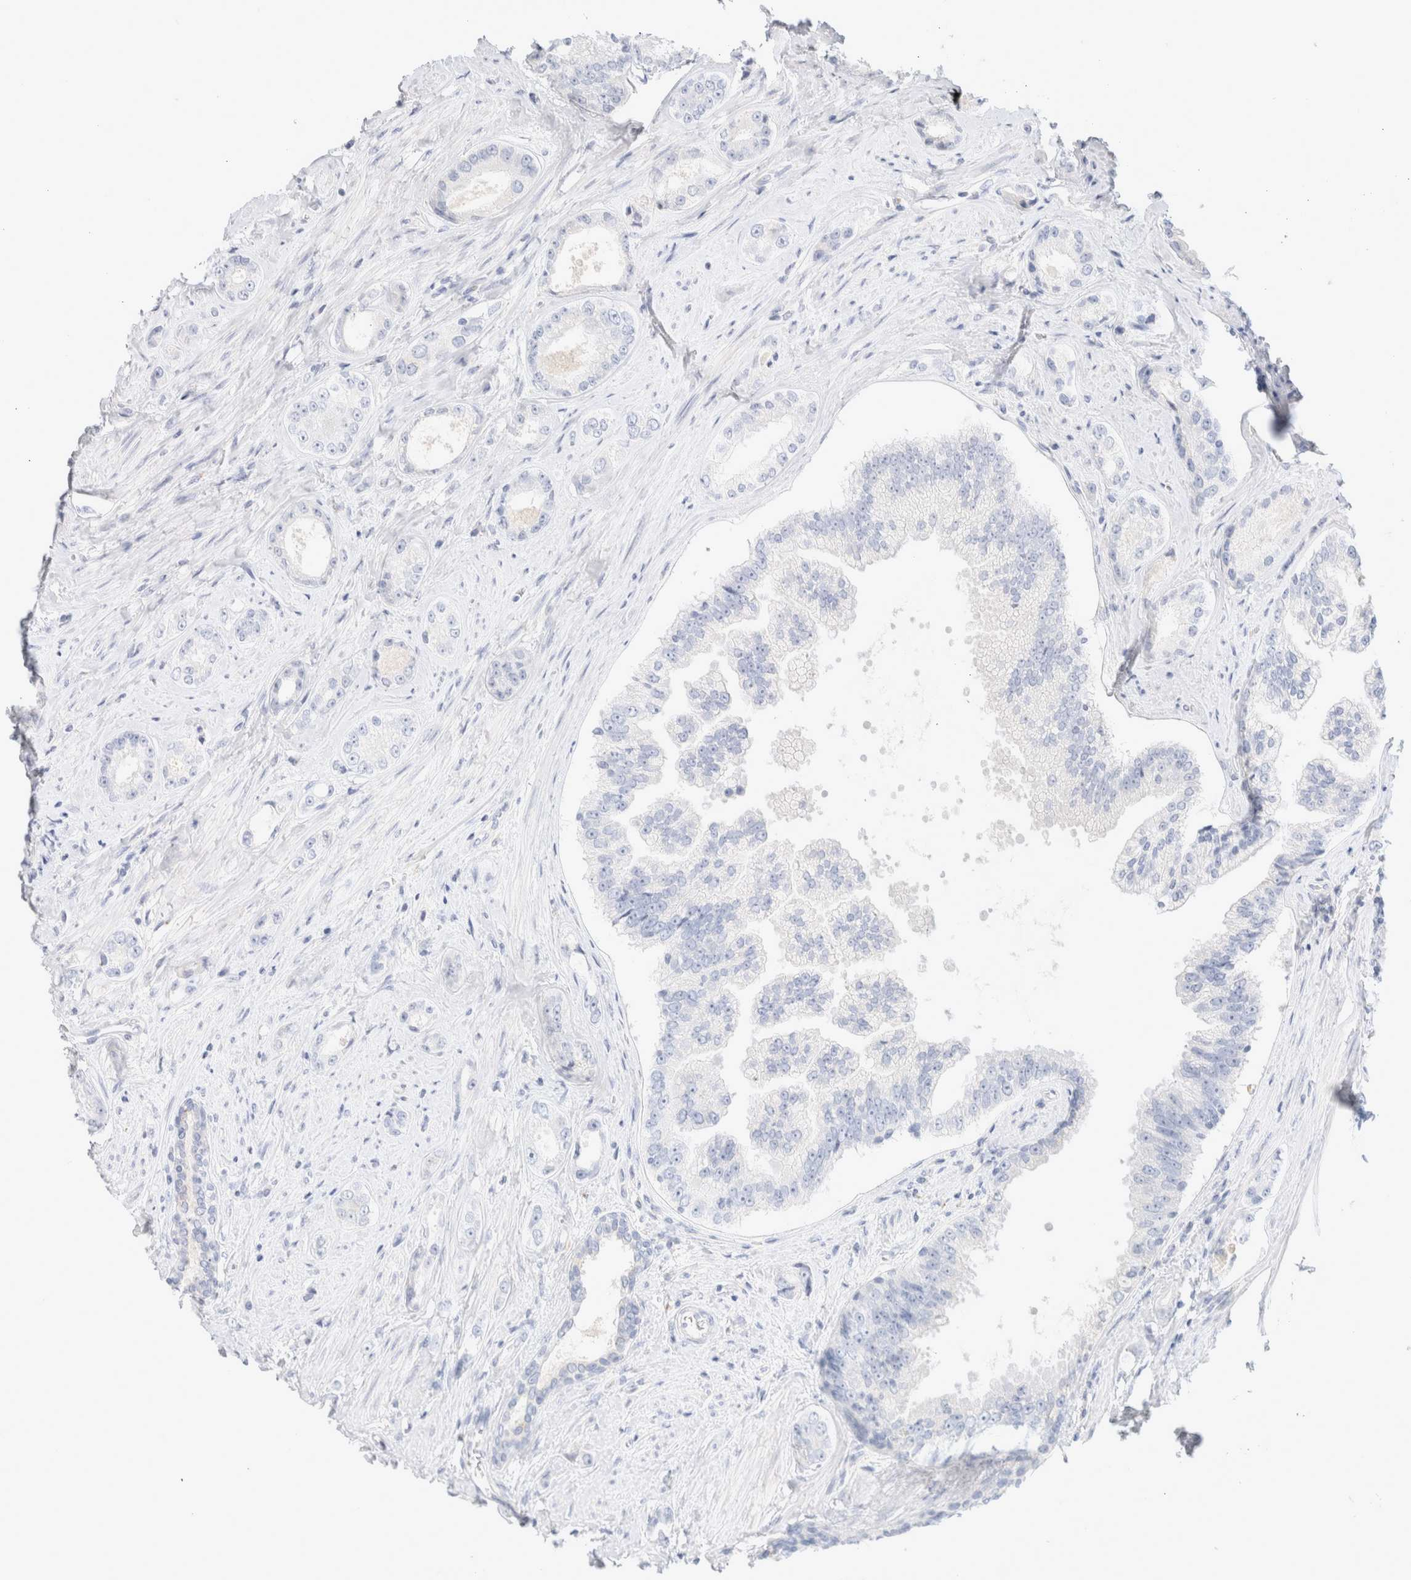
{"staining": {"intensity": "negative", "quantity": "none", "location": "none"}, "tissue": "prostate cancer", "cell_type": "Tumor cells", "image_type": "cancer", "snomed": [{"axis": "morphology", "description": "Adenocarcinoma, High grade"}, {"axis": "topography", "description": "Prostate"}], "caption": "Immunohistochemistry micrograph of human prostate cancer (high-grade adenocarcinoma) stained for a protein (brown), which reveals no staining in tumor cells.", "gene": "CPQ", "patient": {"sex": "male", "age": 61}}